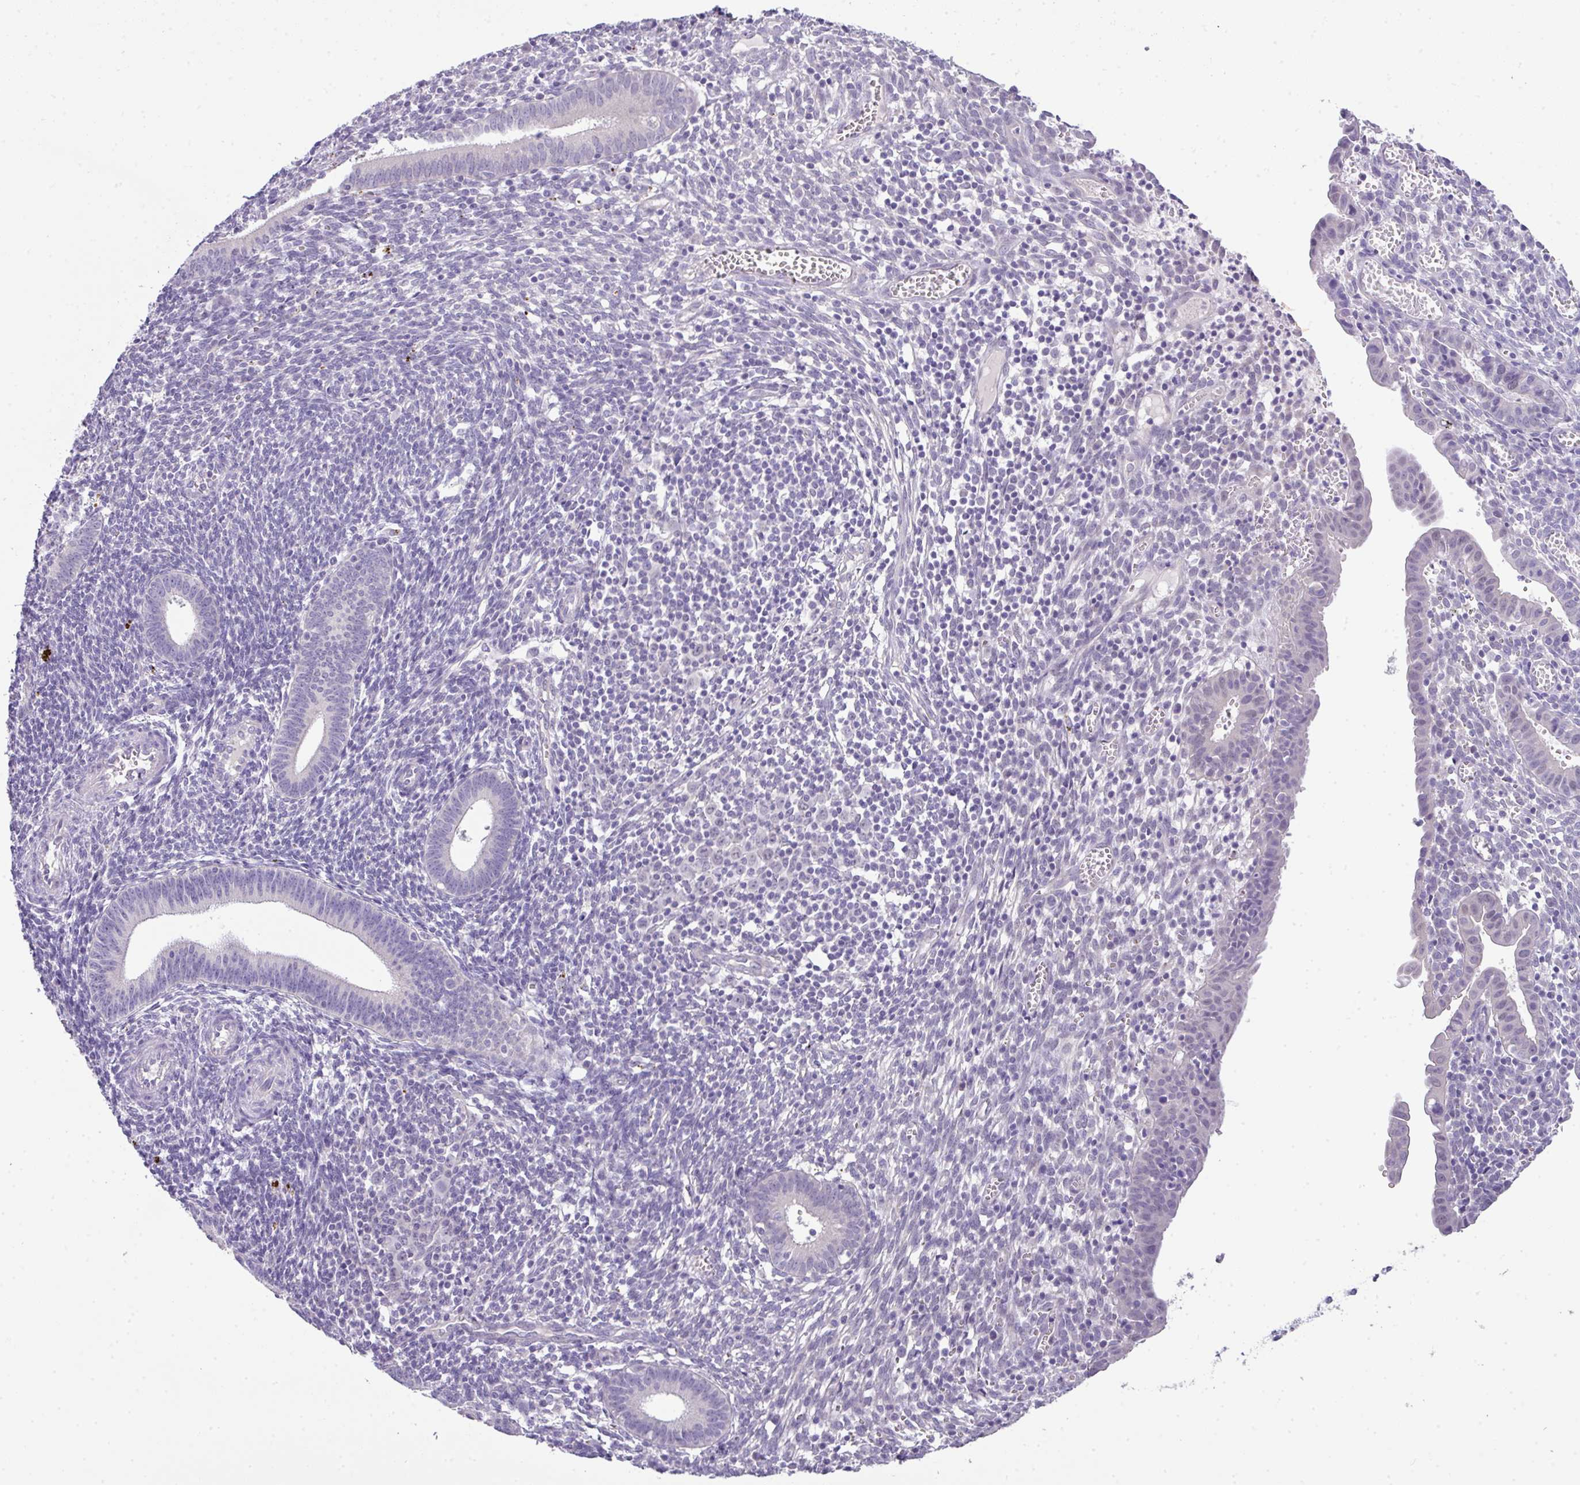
{"staining": {"intensity": "negative", "quantity": "none", "location": "none"}, "tissue": "endometrium", "cell_type": "Cells in endometrial stroma", "image_type": "normal", "snomed": [{"axis": "morphology", "description": "Normal tissue, NOS"}, {"axis": "topography", "description": "Endometrium"}], "caption": "Immunohistochemistry micrograph of unremarkable endometrium: human endometrium stained with DAB shows no significant protein positivity in cells in endometrial stroma. (Brightfield microscopy of DAB immunohistochemistry (IHC) at high magnification).", "gene": "GCG", "patient": {"sex": "female", "age": 41}}